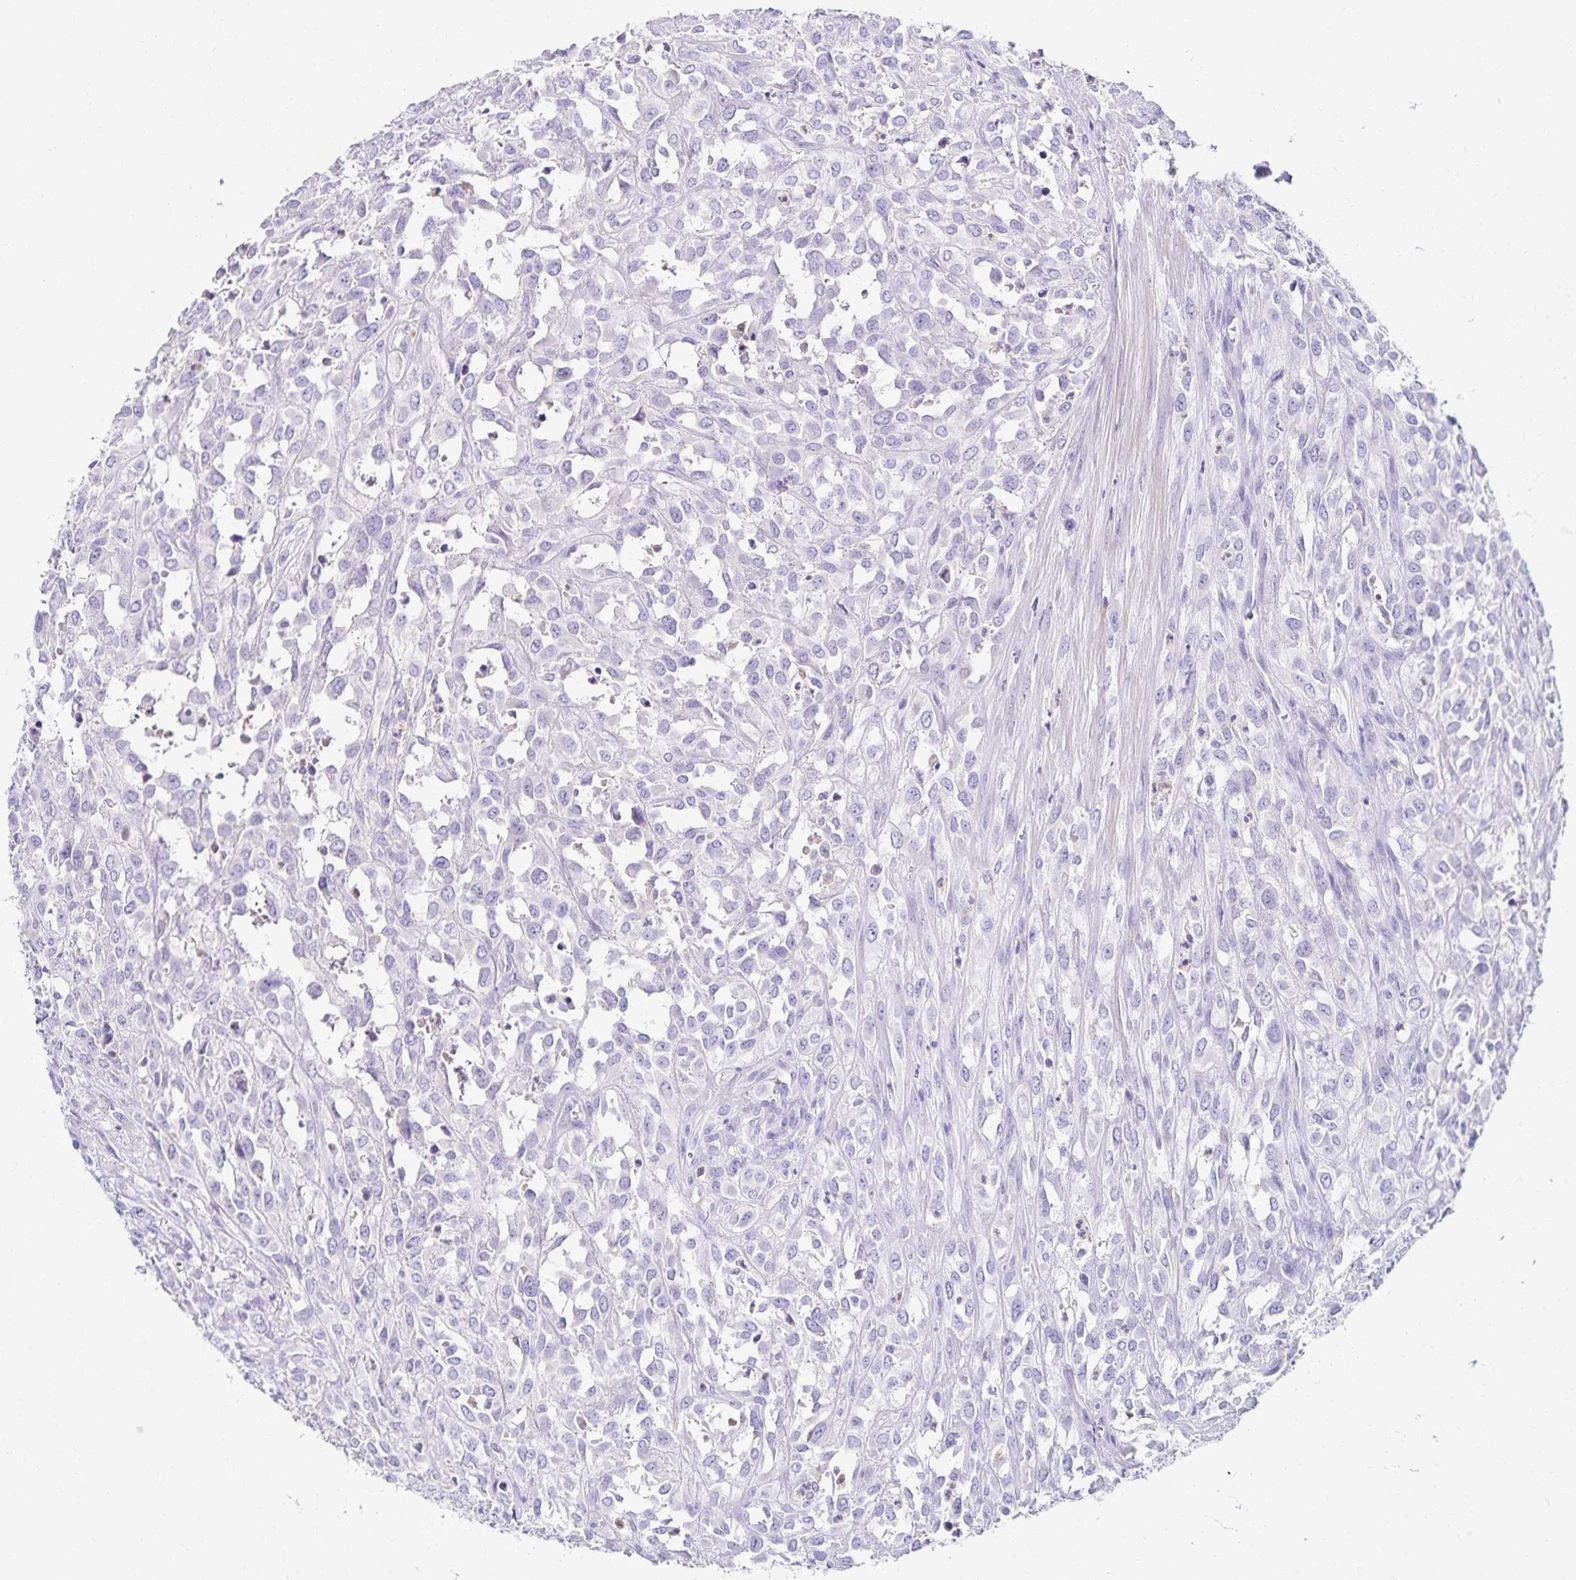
{"staining": {"intensity": "negative", "quantity": "none", "location": "none"}, "tissue": "urothelial cancer", "cell_type": "Tumor cells", "image_type": "cancer", "snomed": [{"axis": "morphology", "description": "Urothelial carcinoma, High grade"}, {"axis": "topography", "description": "Urinary bladder"}], "caption": "DAB immunohistochemical staining of urothelial cancer displays no significant expression in tumor cells.", "gene": "PAX5", "patient": {"sex": "male", "age": 67}}